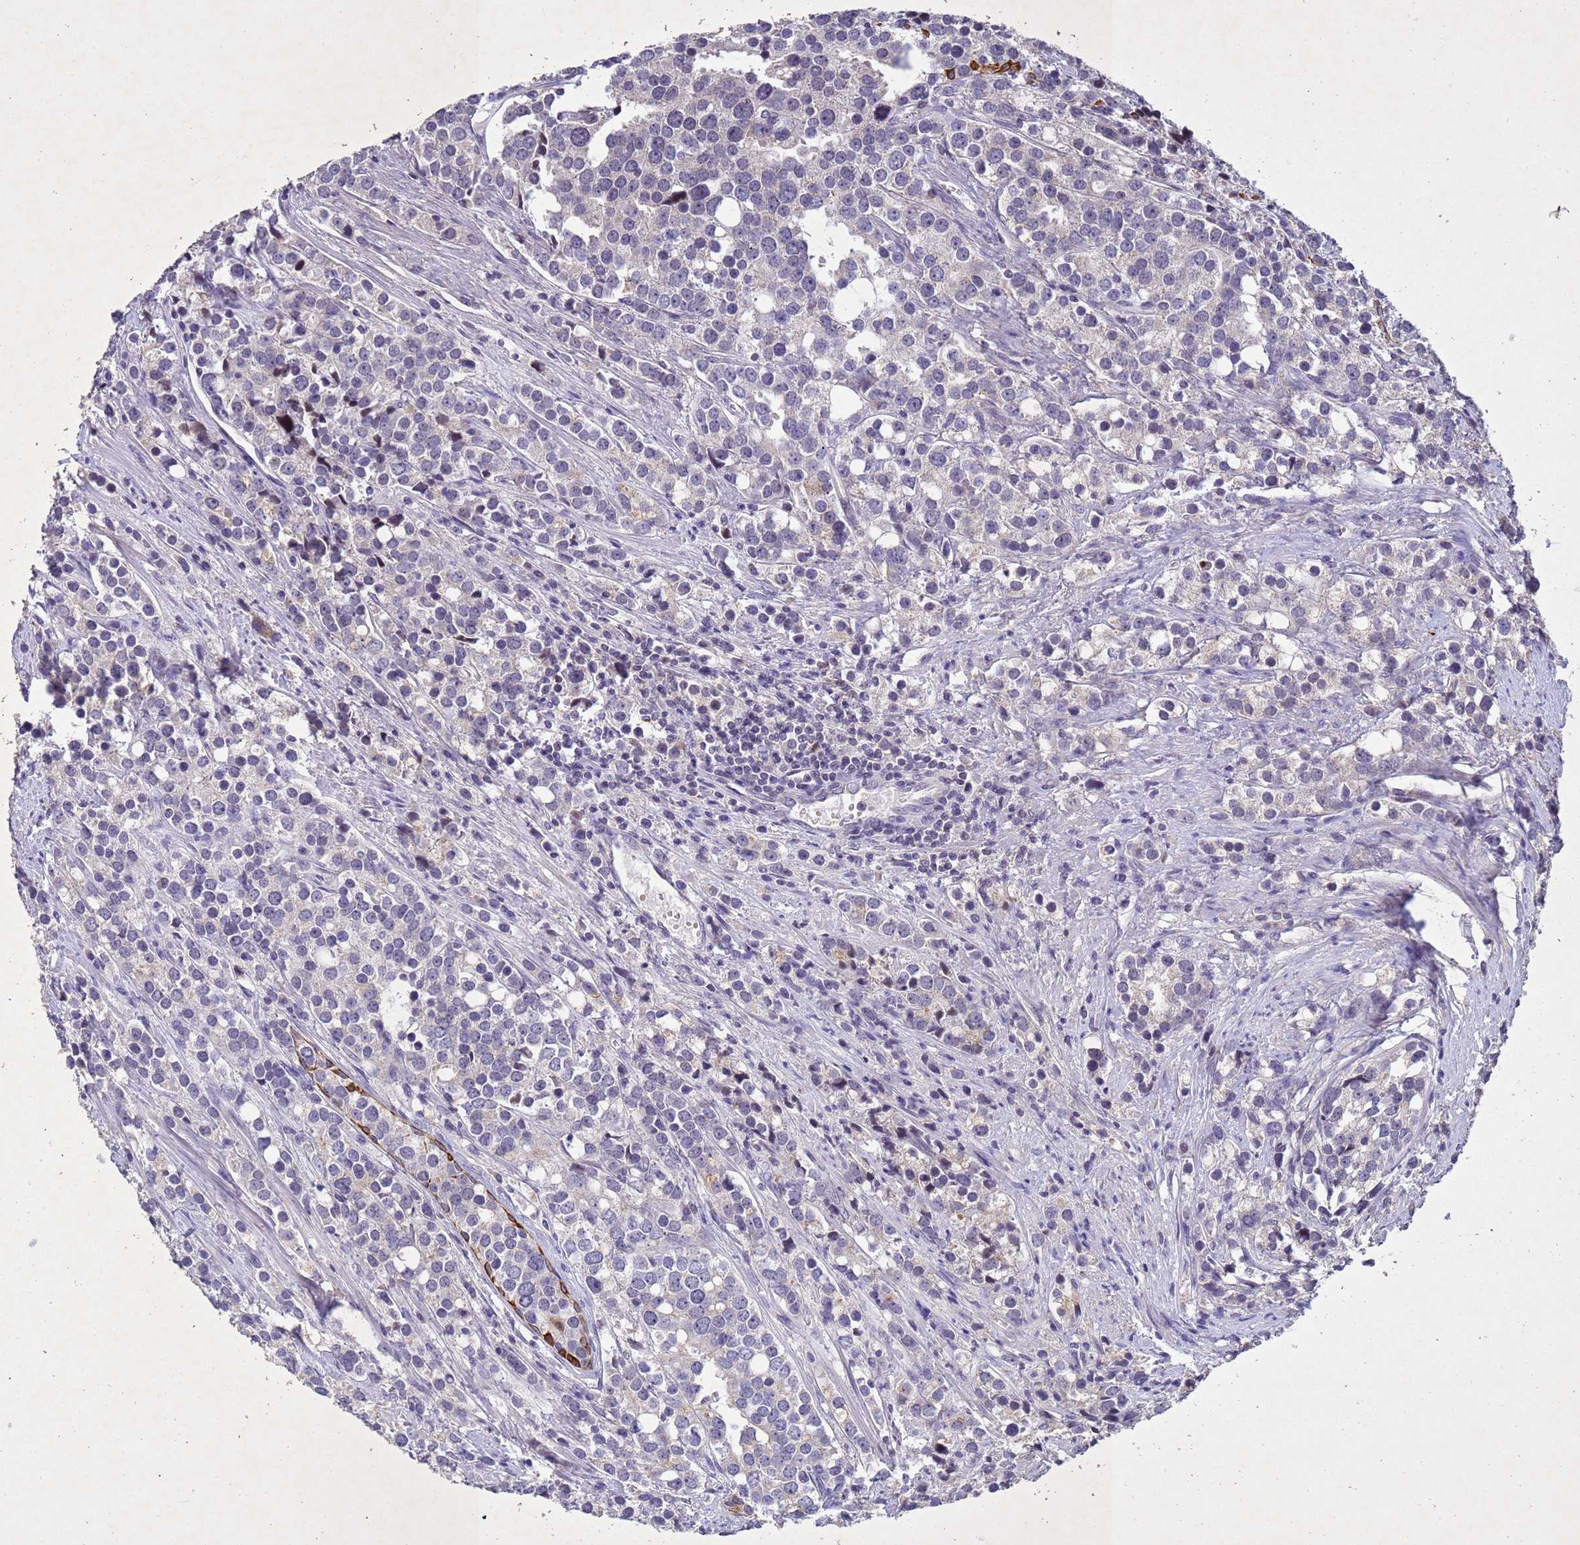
{"staining": {"intensity": "negative", "quantity": "none", "location": "none"}, "tissue": "prostate cancer", "cell_type": "Tumor cells", "image_type": "cancer", "snomed": [{"axis": "morphology", "description": "Adenocarcinoma, High grade"}, {"axis": "topography", "description": "Prostate"}], "caption": "Histopathology image shows no significant protein expression in tumor cells of prostate cancer.", "gene": "NLRP11", "patient": {"sex": "male", "age": 71}}